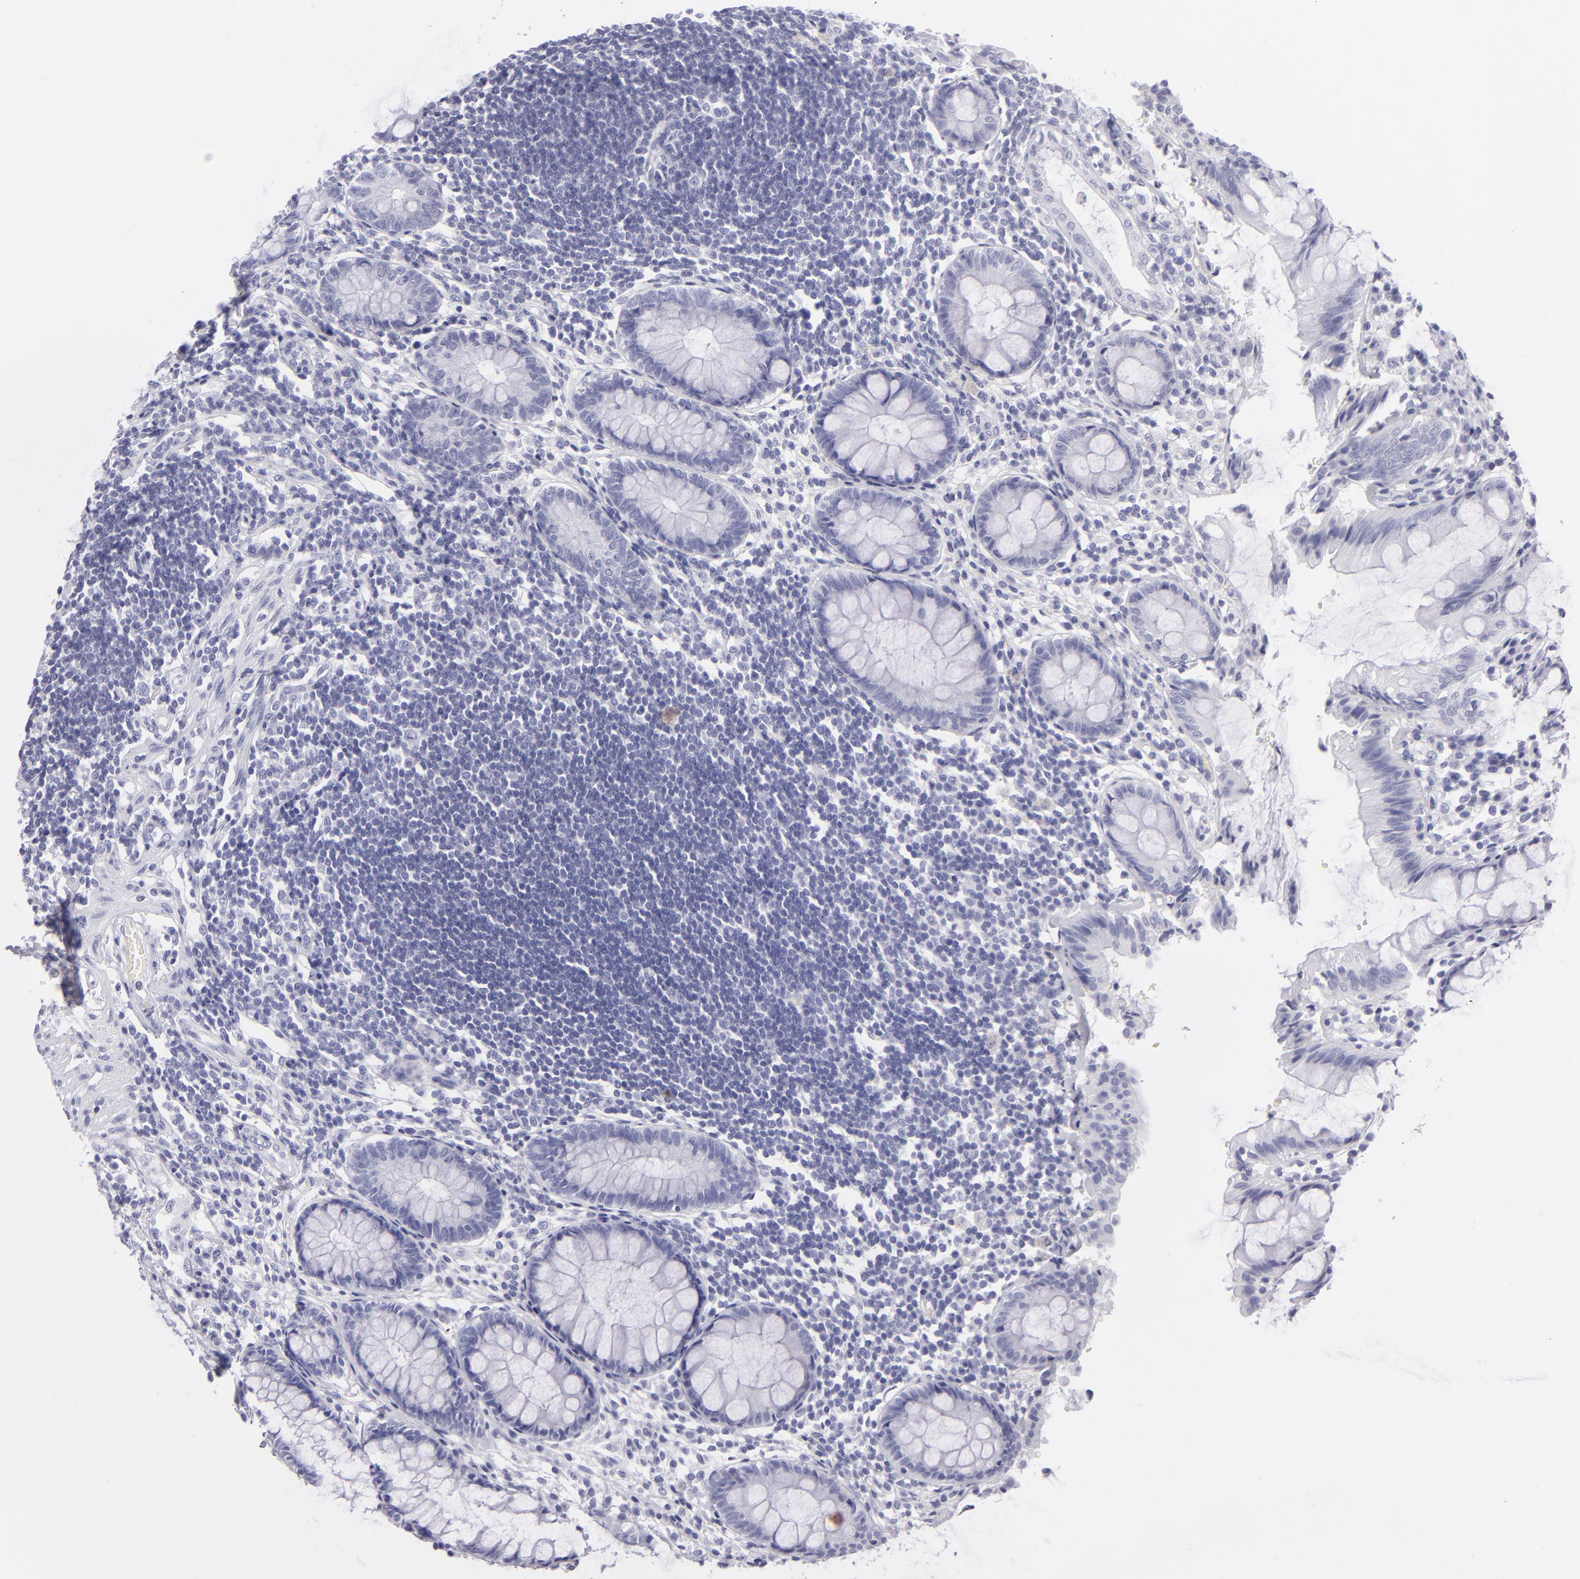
{"staining": {"intensity": "negative", "quantity": "none", "location": "none"}, "tissue": "rectum", "cell_type": "Glandular cells", "image_type": "normal", "snomed": [{"axis": "morphology", "description": "Normal tissue, NOS"}, {"axis": "topography", "description": "Rectum"}], "caption": "Human rectum stained for a protein using immunohistochemistry (IHC) displays no positivity in glandular cells.", "gene": "PVALB", "patient": {"sex": "female", "age": 66}}